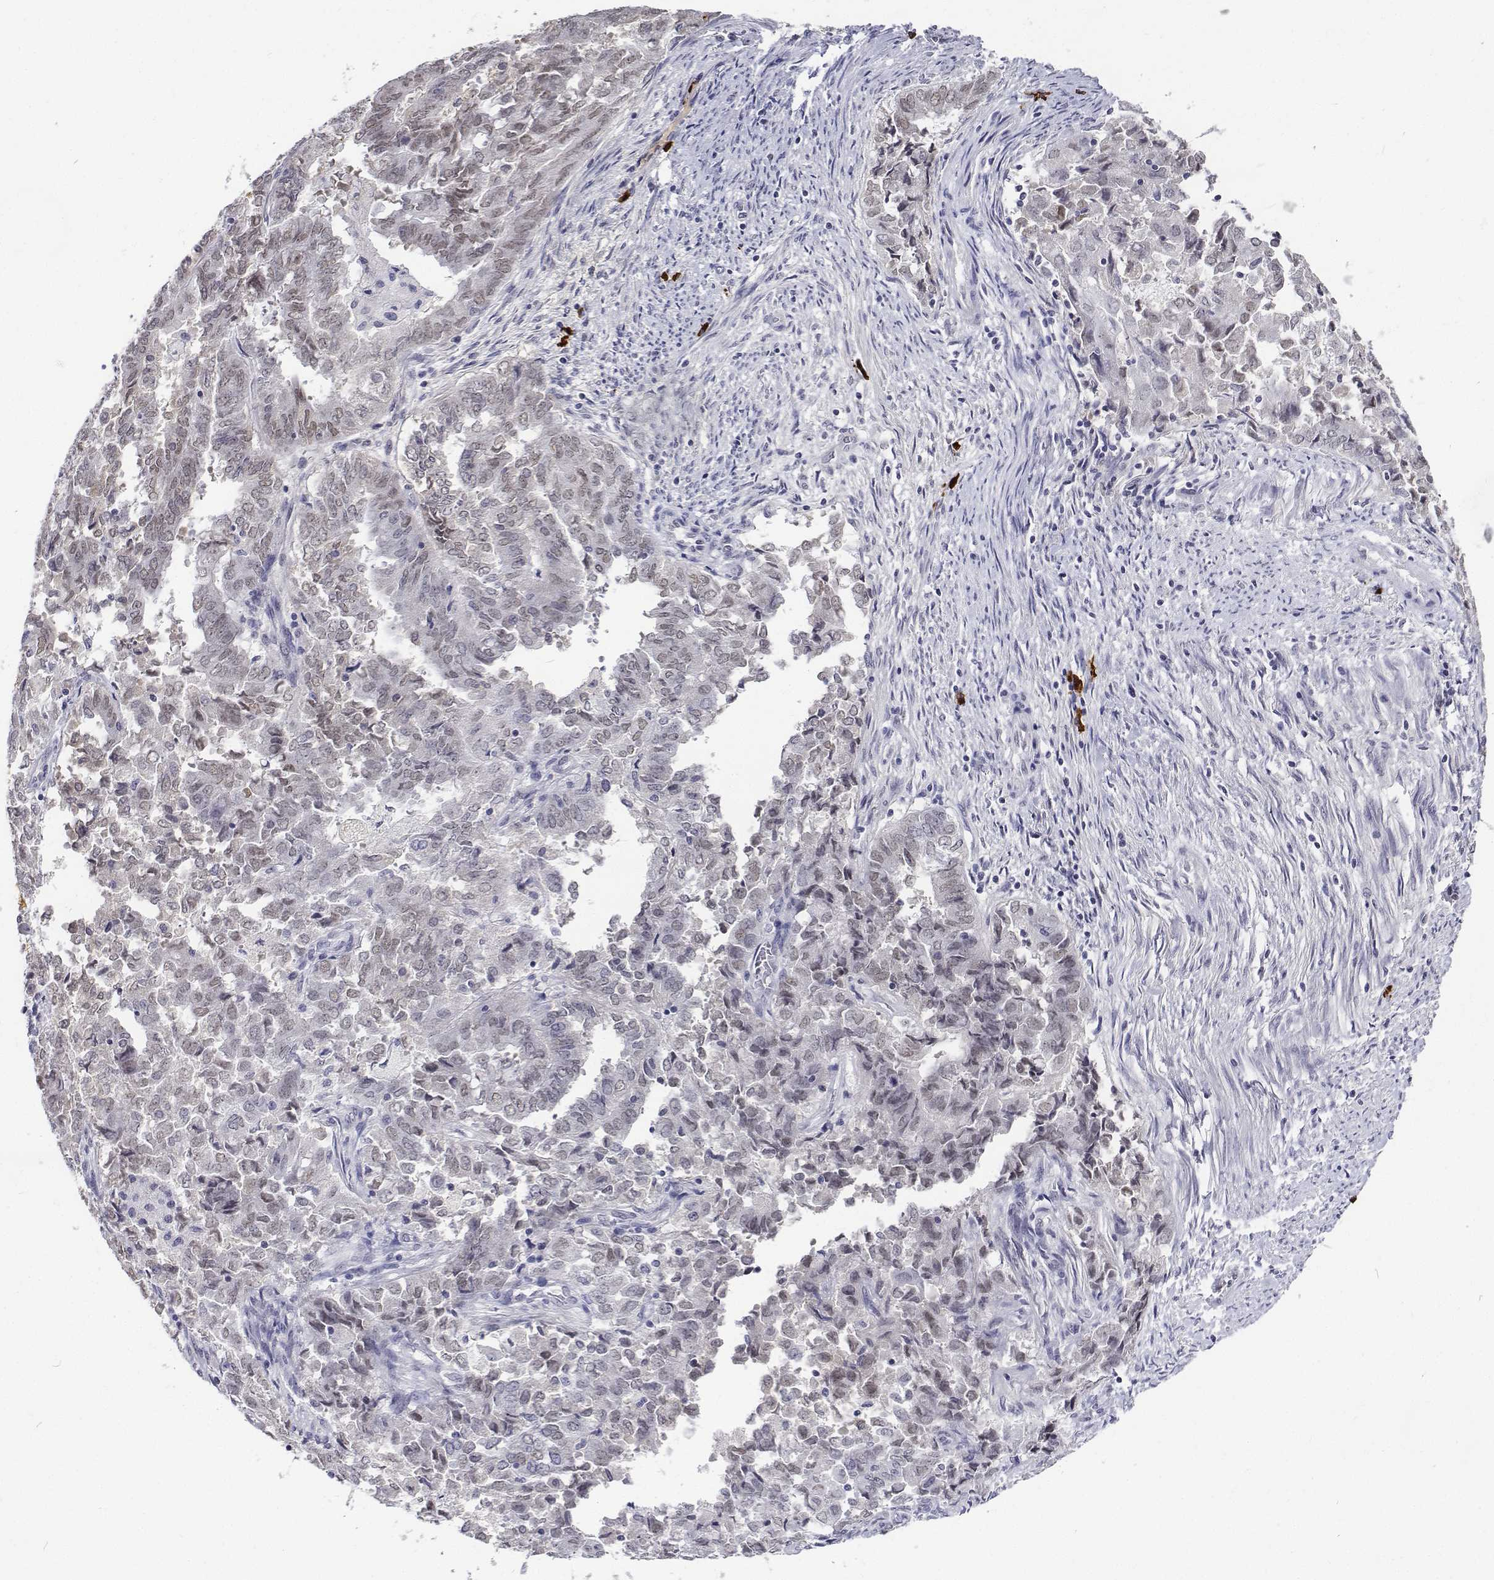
{"staining": {"intensity": "negative", "quantity": "none", "location": "none"}, "tissue": "endometrial cancer", "cell_type": "Tumor cells", "image_type": "cancer", "snomed": [{"axis": "morphology", "description": "Adenocarcinoma, NOS"}, {"axis": "topography", "description": "Endometrium"}], "caption": "Immunohistochemistry (IHC) histopathology image of neoplastic tissue: endometrial cancer stained with DAB (3,3'-diaminobenzidine) shows no significant protein positivity in tumor cells.", "gene": "ATRX", "patient": {"sex": "female", "age": 72}}